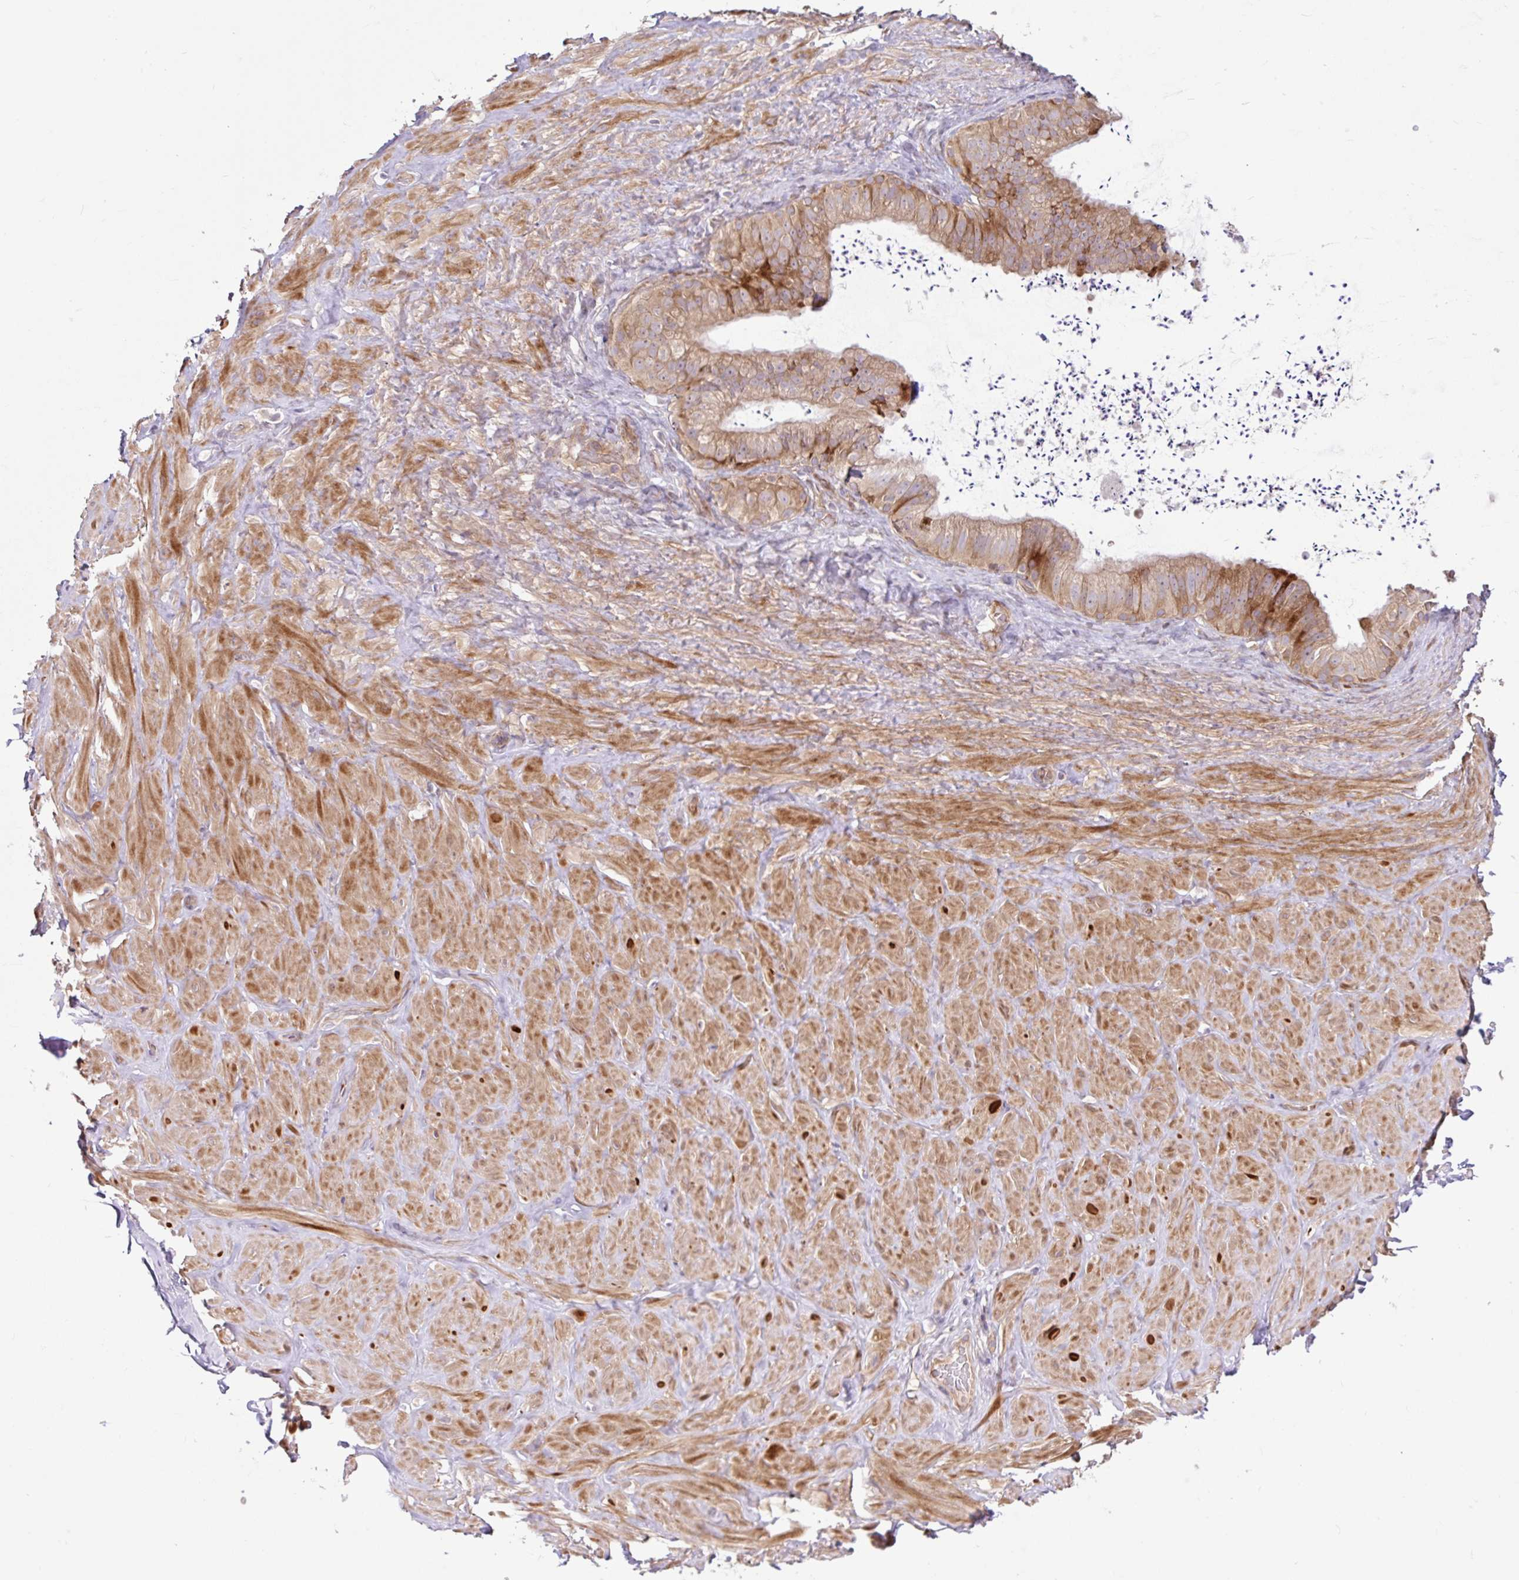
{"staining": {"intensity": "negative", "quantity": "none", "location": "none"}, "tissue": "adipose tissue", "cell_type": "Adipocytes", "image_type": "normal", "snomed": [{"axis": "morphology", "description": "Normal tissue, NOS"}, {"axis": "topography", "description": "Vascular tissue"}, {"axis": "topography", "description": "Peripheral nerve tissue"}], "caption": "High power microscopy image of an IHC photomicrograph of benign adipose tissue, revealing no significant expression in adipocytes.", "gene": "NTPCR", "patient": {"sex": "male", "age": 41}}